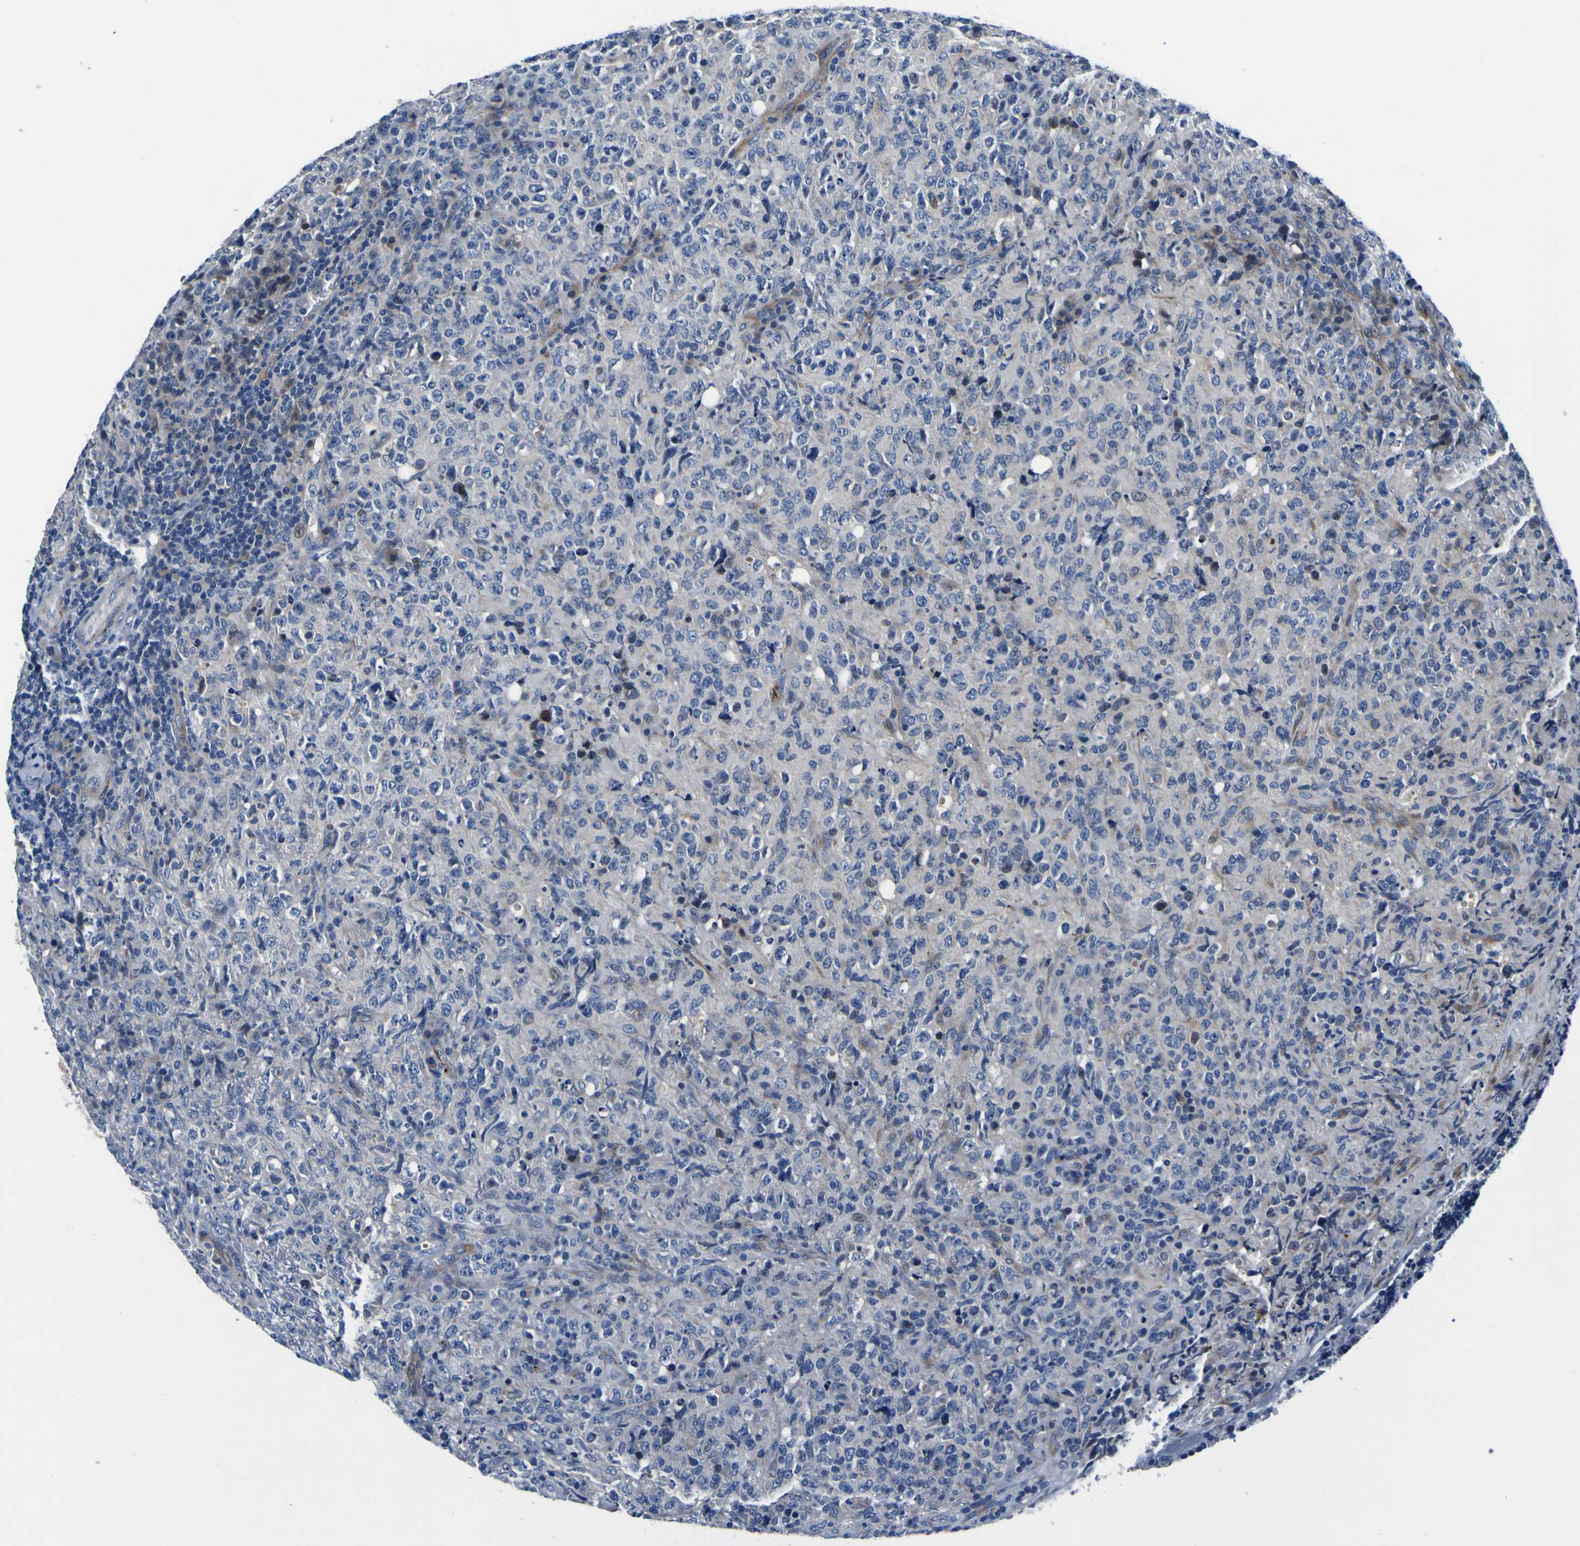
{"staining": {"intensity": "weak", "quantity": "<25%", "location": "cytoplasmic/membranous"}, "tissue": "lymphoma", "cell_type": "Tumor cells", "image_type": "cancer", "snomed": [{"axis": "morphology", "description": "Malignant lymphoma, non-Hodgkin's type, High grade"}, {"axis": "topography", "description": "Tonsil"}], "caption": "Lymphoma was stained to show a protein in brown. There is no significant staining in tumor cells. The staining was performed using DAB to visualize the protein expression in brown, while the nuclei were stained in blue with hematoxylin (Magnification: 20x).", "gene": "AGAP3", "patient": {"sex": "female", "age": 36}}